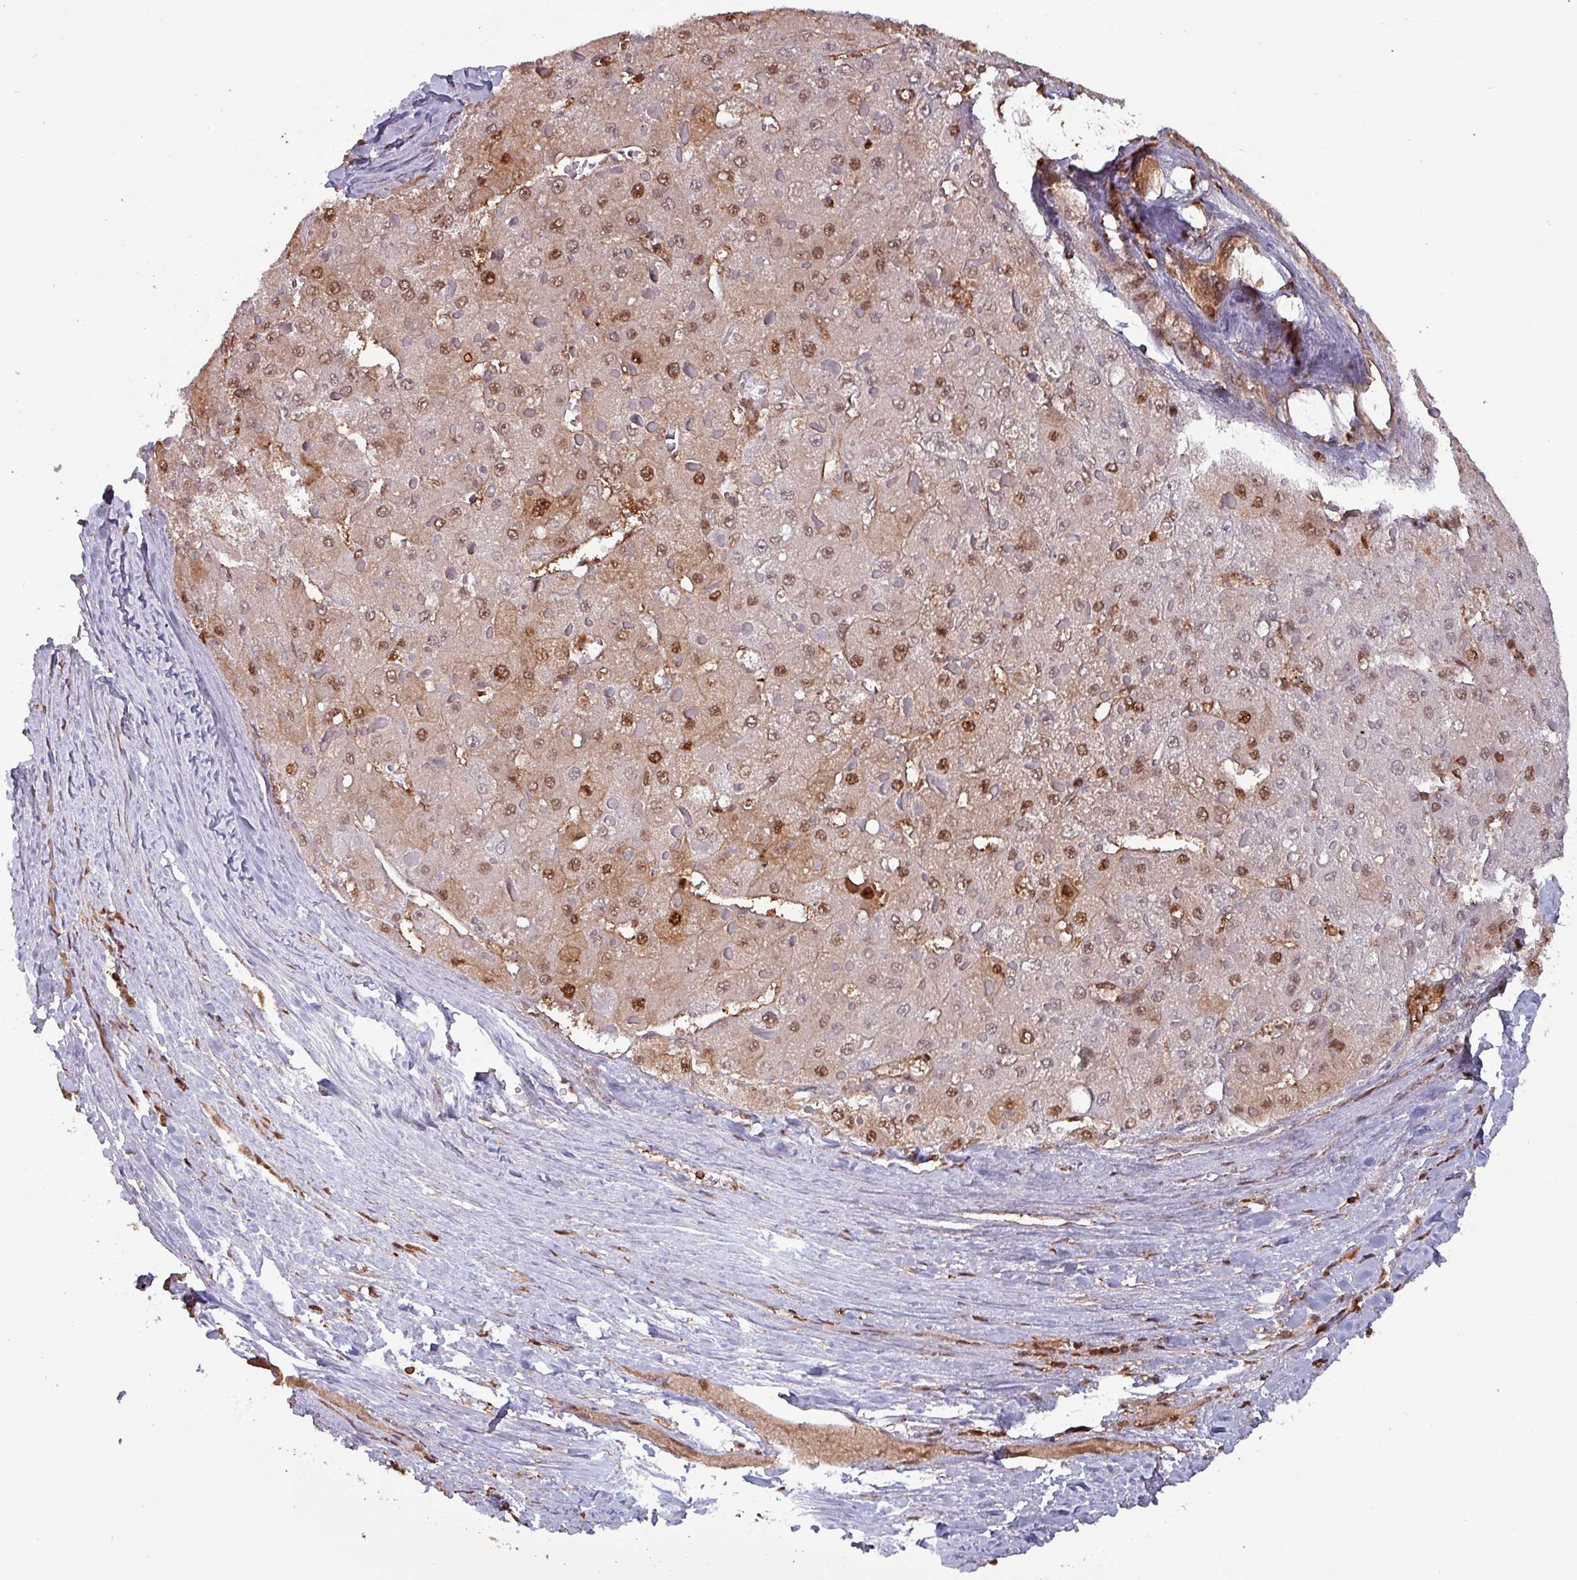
{"staining": {"intensity": "moderate", "quantity": "25%-75%", "location": "nuclear"}, "tissue": "liver cancer", "cell_type": "Tumor cells", "image_type": "cancer", "snomed": [{"axis": "morphology", "description": "Carcinoma, Hepatocellular, NOS"}, {"axis": "topography", "description": "Liver"}], "caption": "The micrograph displays staining of liver hepatocellular carcinoma, revealing moderate nuclear protein staining (brown color) within tumor cells.", "gene": "PSMB8", "patient": {"sex": "female", "age": 73}}